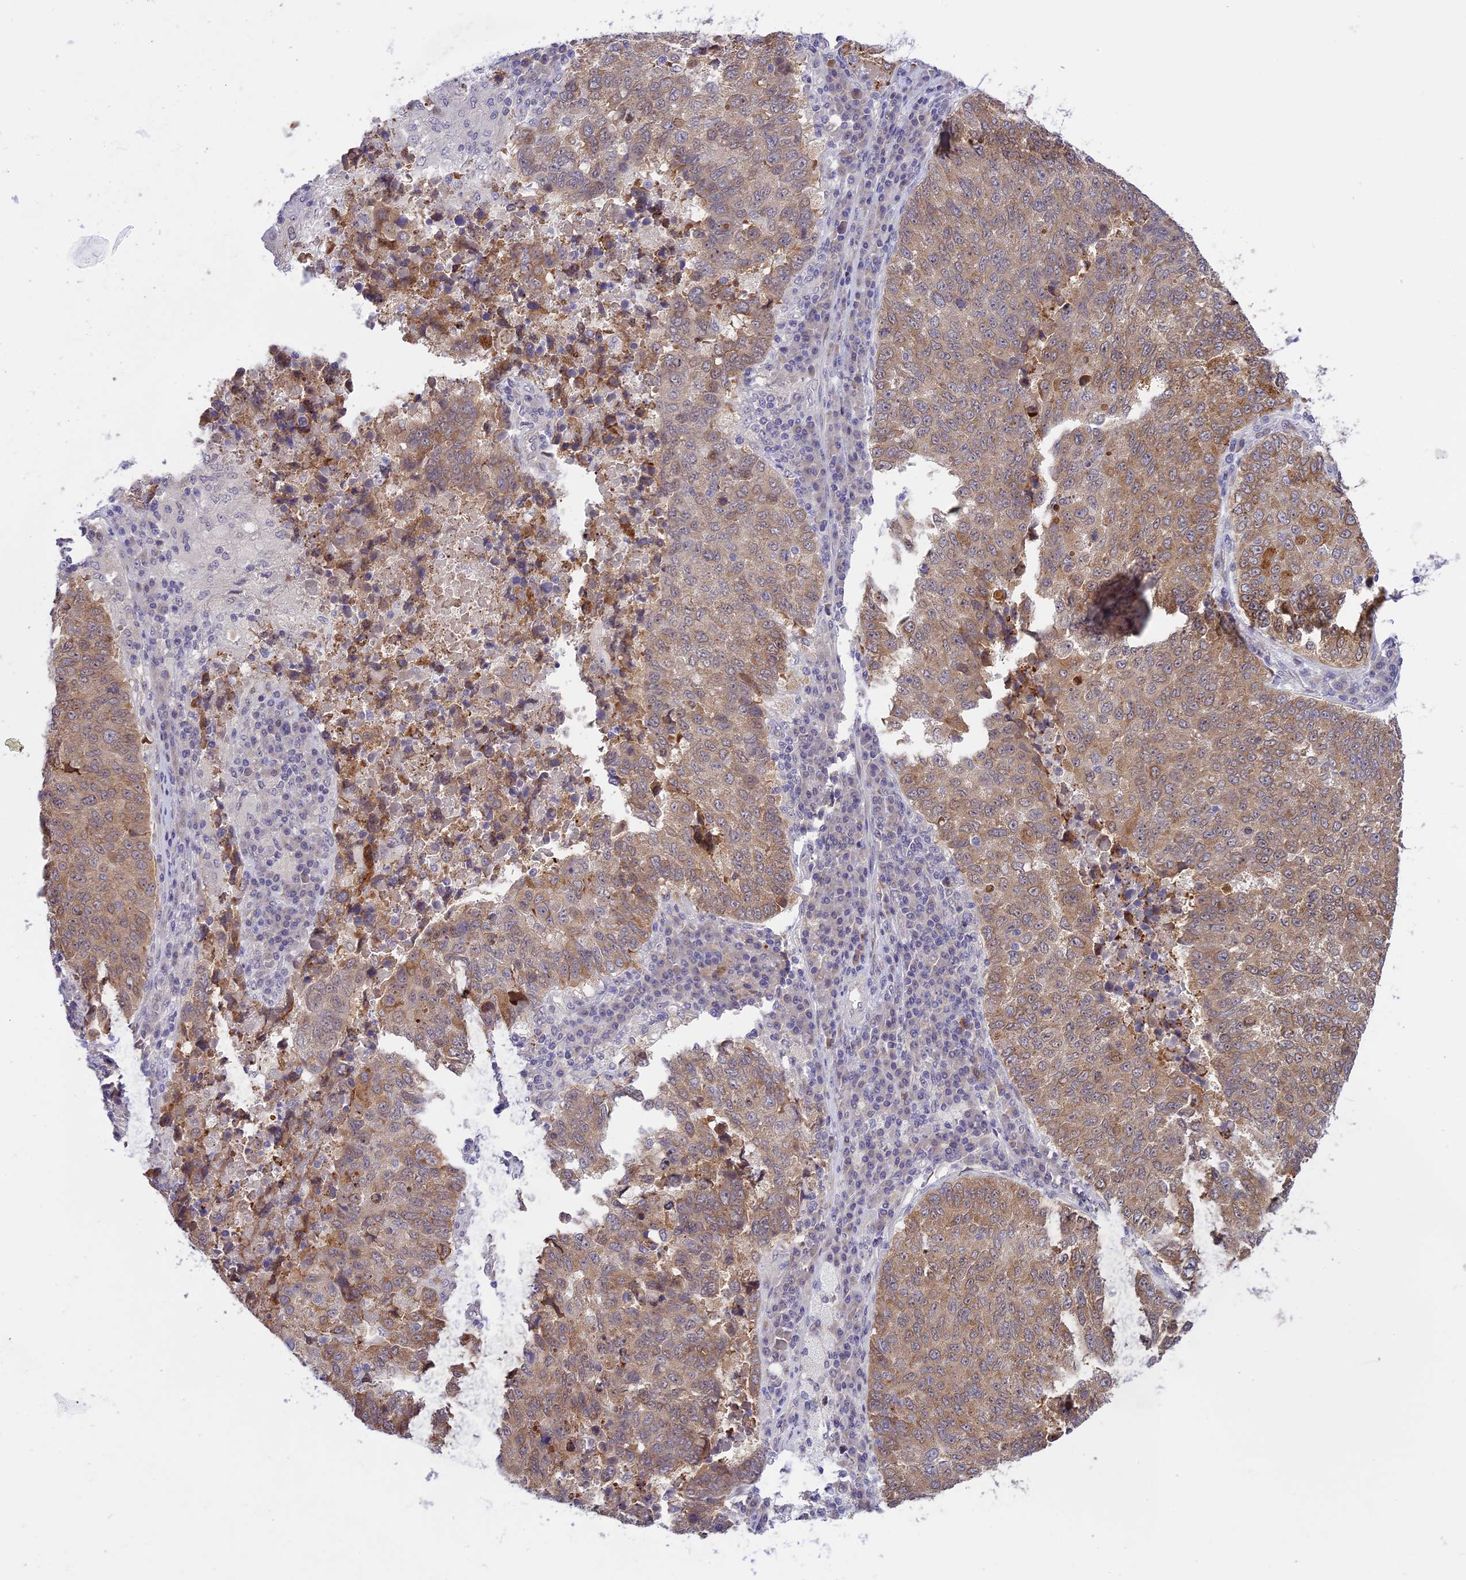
{"staining": {"intensity": "moderate", "quantity": ">75%", "location": "cytoplasmic/membranous"}, "tissue": "lung cancer", "cell_type": "Tumor cells", "image_type": "cancer", "snomed": [{"axis": "morphology", "description": "Squamous cell carcinoma, NOS"}, {"axis": "topography", "description": "Lung"}], "caption": "Immunohistochemical staining of lung cancer (squamous cell carcinoma) exhibits medium levels of moderate cytoplasmic/membranous staining in approximately >75% of tumor cells.", "gene": "ZNF837", "patient": {"sex": "male", "age": 73}}